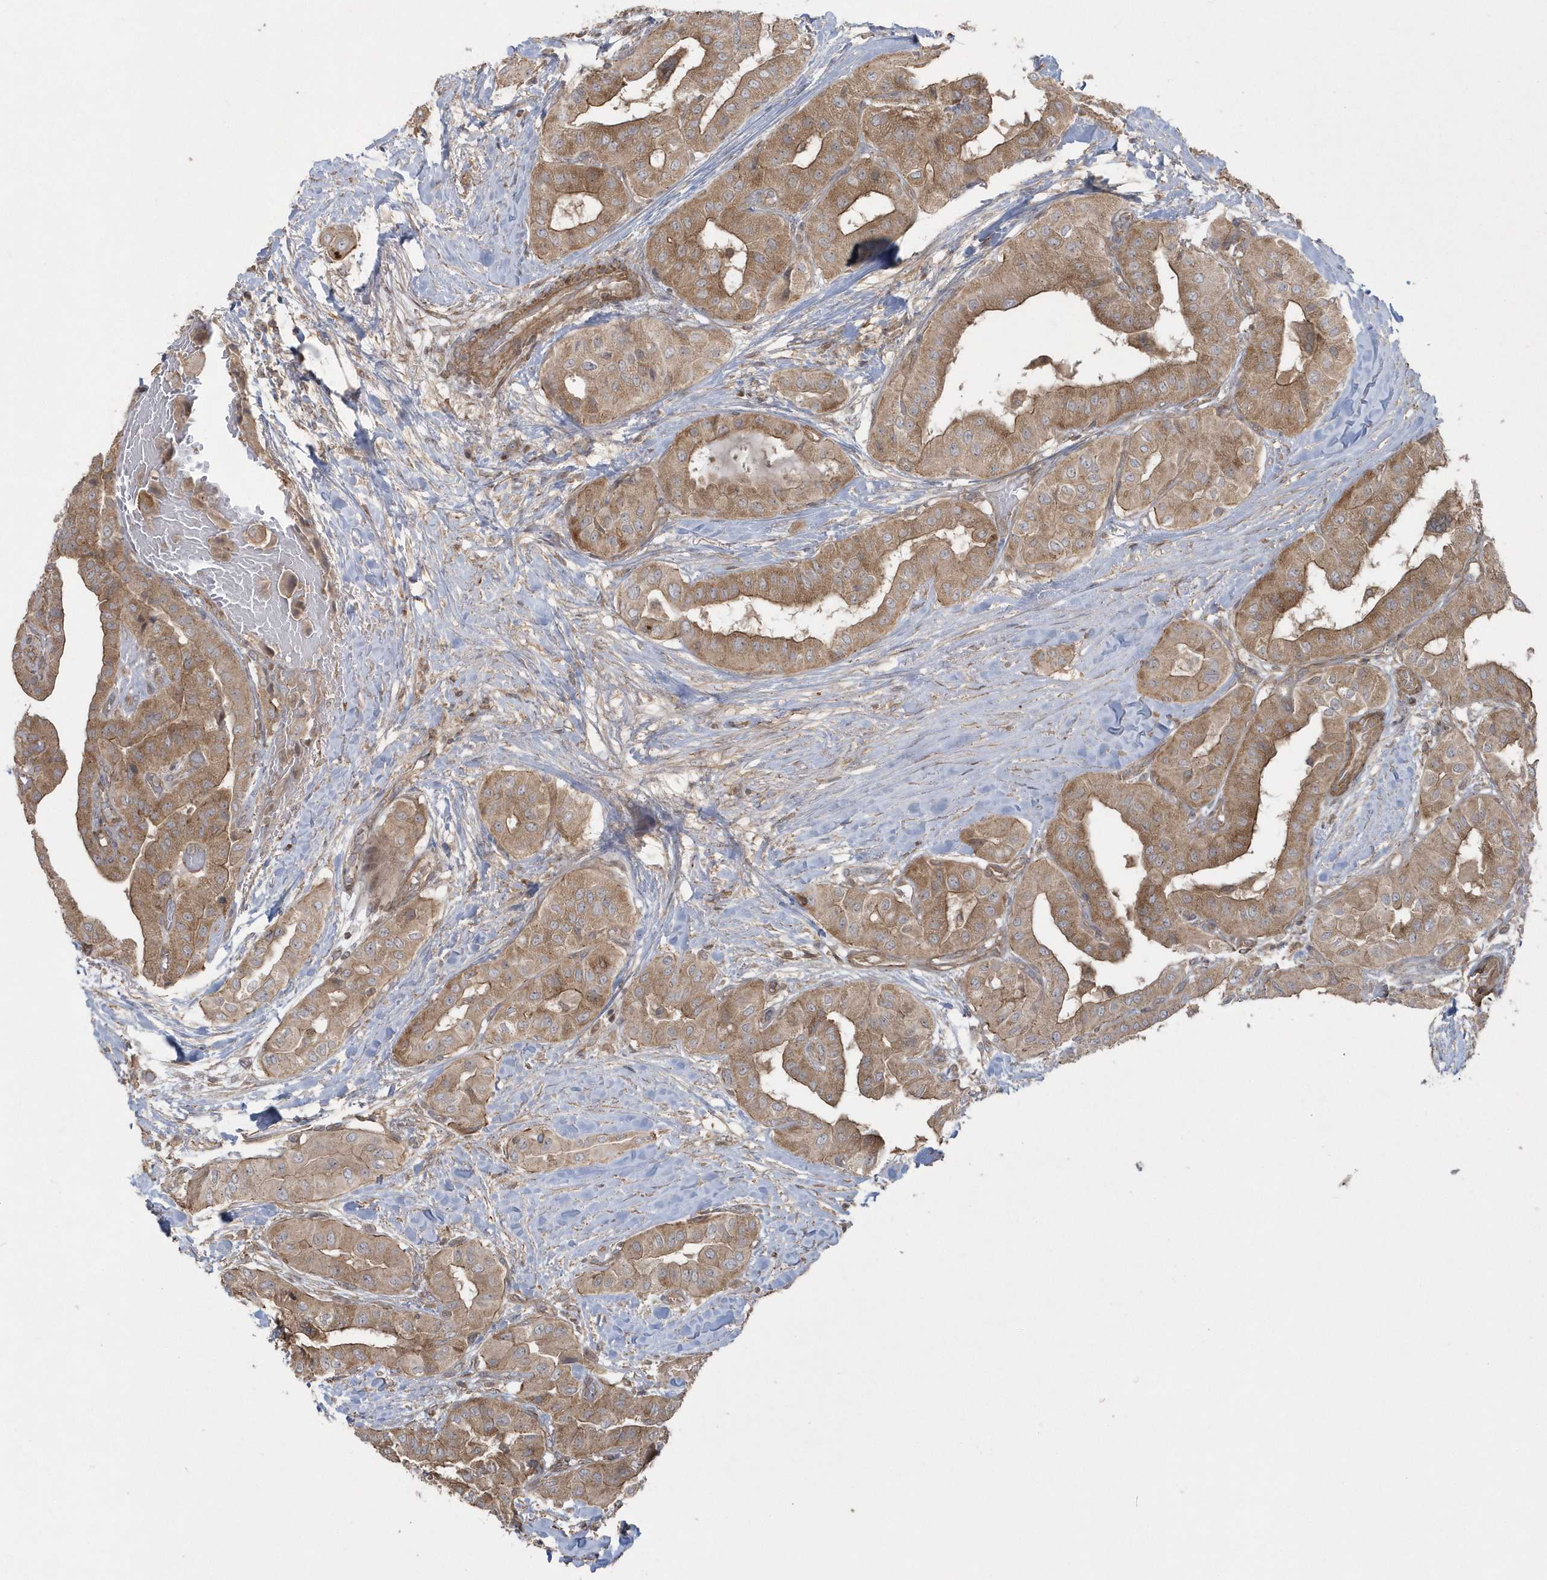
{"staining": {"intensity": "moderate", "quantity": ">75%", "location": "cytoplasmic/membranous"}, "tissue": "thyroid cancer", "cell_type": "Tumor cells", "image_type": "cancer", "snomed": [{"axis": "morphology", "description": "Papillary adenocarcinoma, NOS"}, {"axis": "topography", "description": "Thyroid gland"}], "caption": "Immunohistochemistry (DAB (3,3'-diaminobenzidine)) staining of human thyroid cancer (papillary adenocarcinoma) reveals moderate cytoplasmic/membranous protein staining in about >75% of tumor cells.", "gene": "ARMC8", "patient": {"sex": "female", "age": 59}}